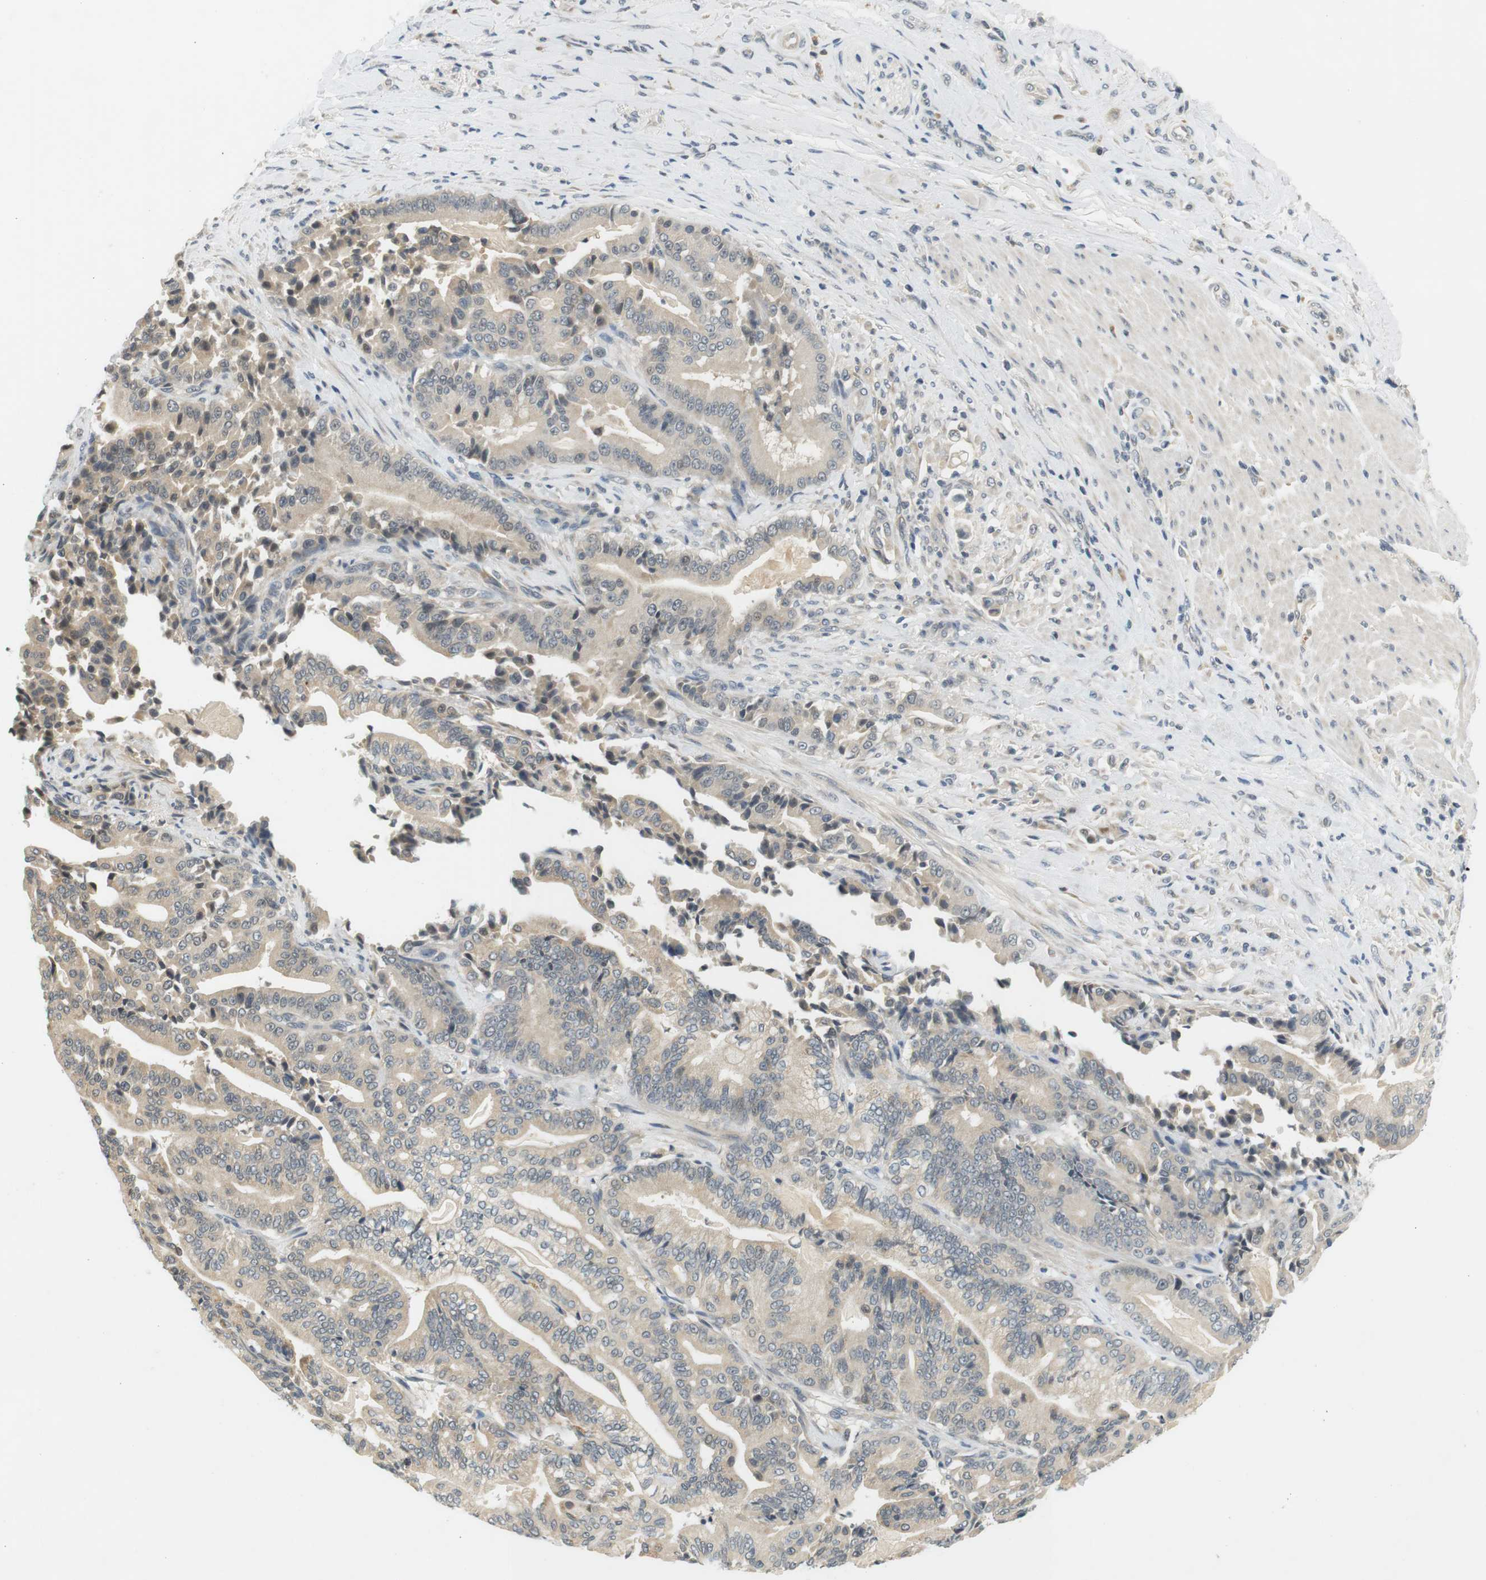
{"staining": {"intensity": "weak", "quantity": "<25%", "location": "cytoplasmic/membranous"}, "tissue": "pancreatic cancer", "cell_type": "Tumor cells", "image_type": "cancer", "snomed": [{"axis": "morphology", "description": "Normal tissue, NOS"}, {"axis": "morphology", "description": "Adenocarcinoma, NOS"}, {"axis": "topography", "description": "Pancreas"}], "caption": "Tumor cells show no significant expression in pancreatic adenocarcinoma.", "gene": "WNT7A", "patient": {"sex": "male", "age": 63}}